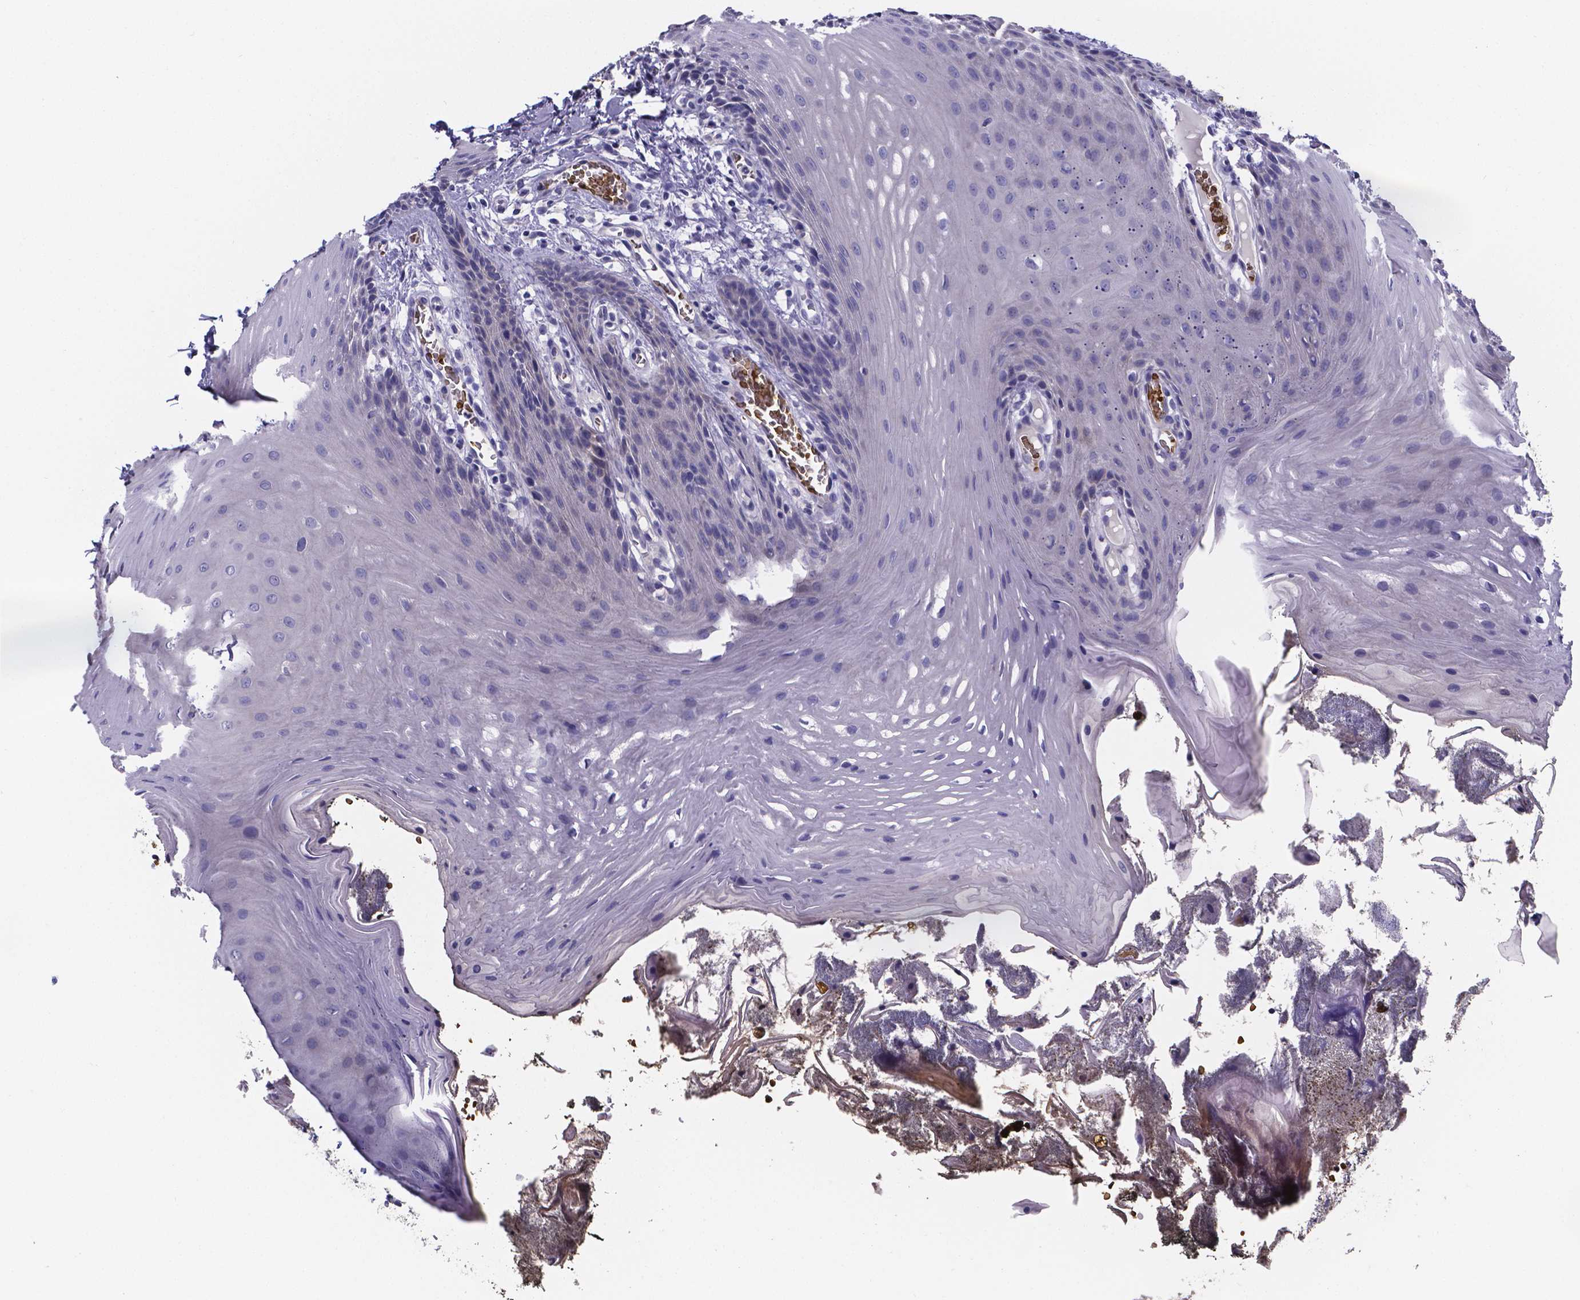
{"staining": {"intensity": "negative", "quantity": "none", "location": "none"}, "tissue": "oral mucosa", "cell_type": "Squamous epithelial cells", "image_type": "normal", "snomed": [{"axis": "morphology", "description": "Normal tissue, NOS"}, {"axis": "topography", "description": "Oral tissue"}], "caption": "Immunohistochemistry (IHC) image of unremarkable oral mucosa stained for a protein (brown), which exhibits no staining in squamous epithelial cells.", "gene": "GABRA3", "patient": {"sex": "male", "age": 9}}